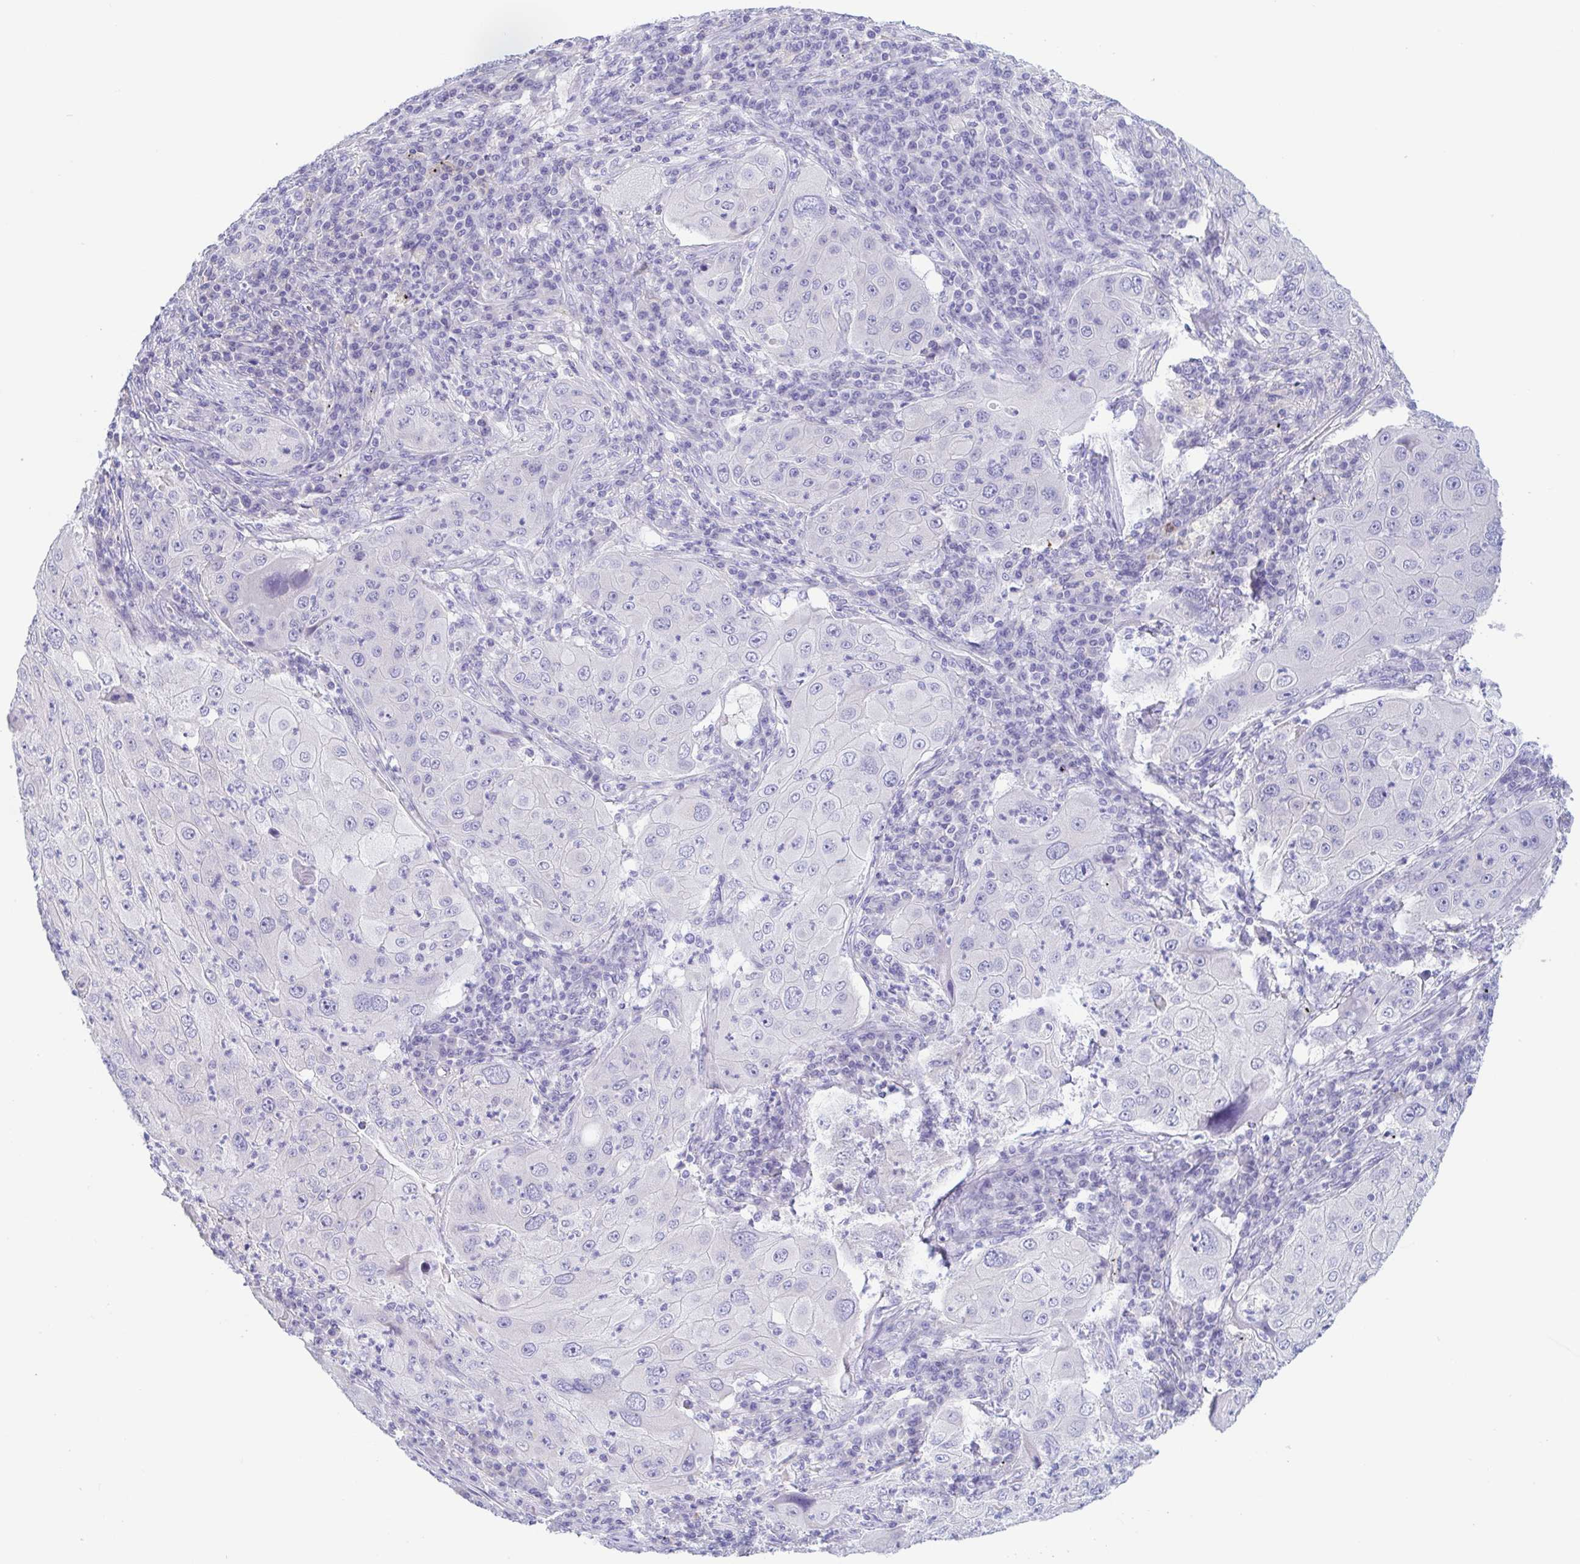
{"staining": {"intensity": "negative", "quantity": "none", "location": "none"}, "tissue": "lung cancer", "cell_type": "Tumor cells", "image_type": "cancer", "snomed": [{"axis": "morphology", "description": "Squamous cell carcinoma, NOS"}, {"axis": "topography", "description": "Lung"}], "caption": "This is an immunohistochemistry histopathology image of human lung squamous cell carcinoma. There is no positivity in tumor cells.", "gene": "TREH", "patient": {"sex": "female", "age": 59}}